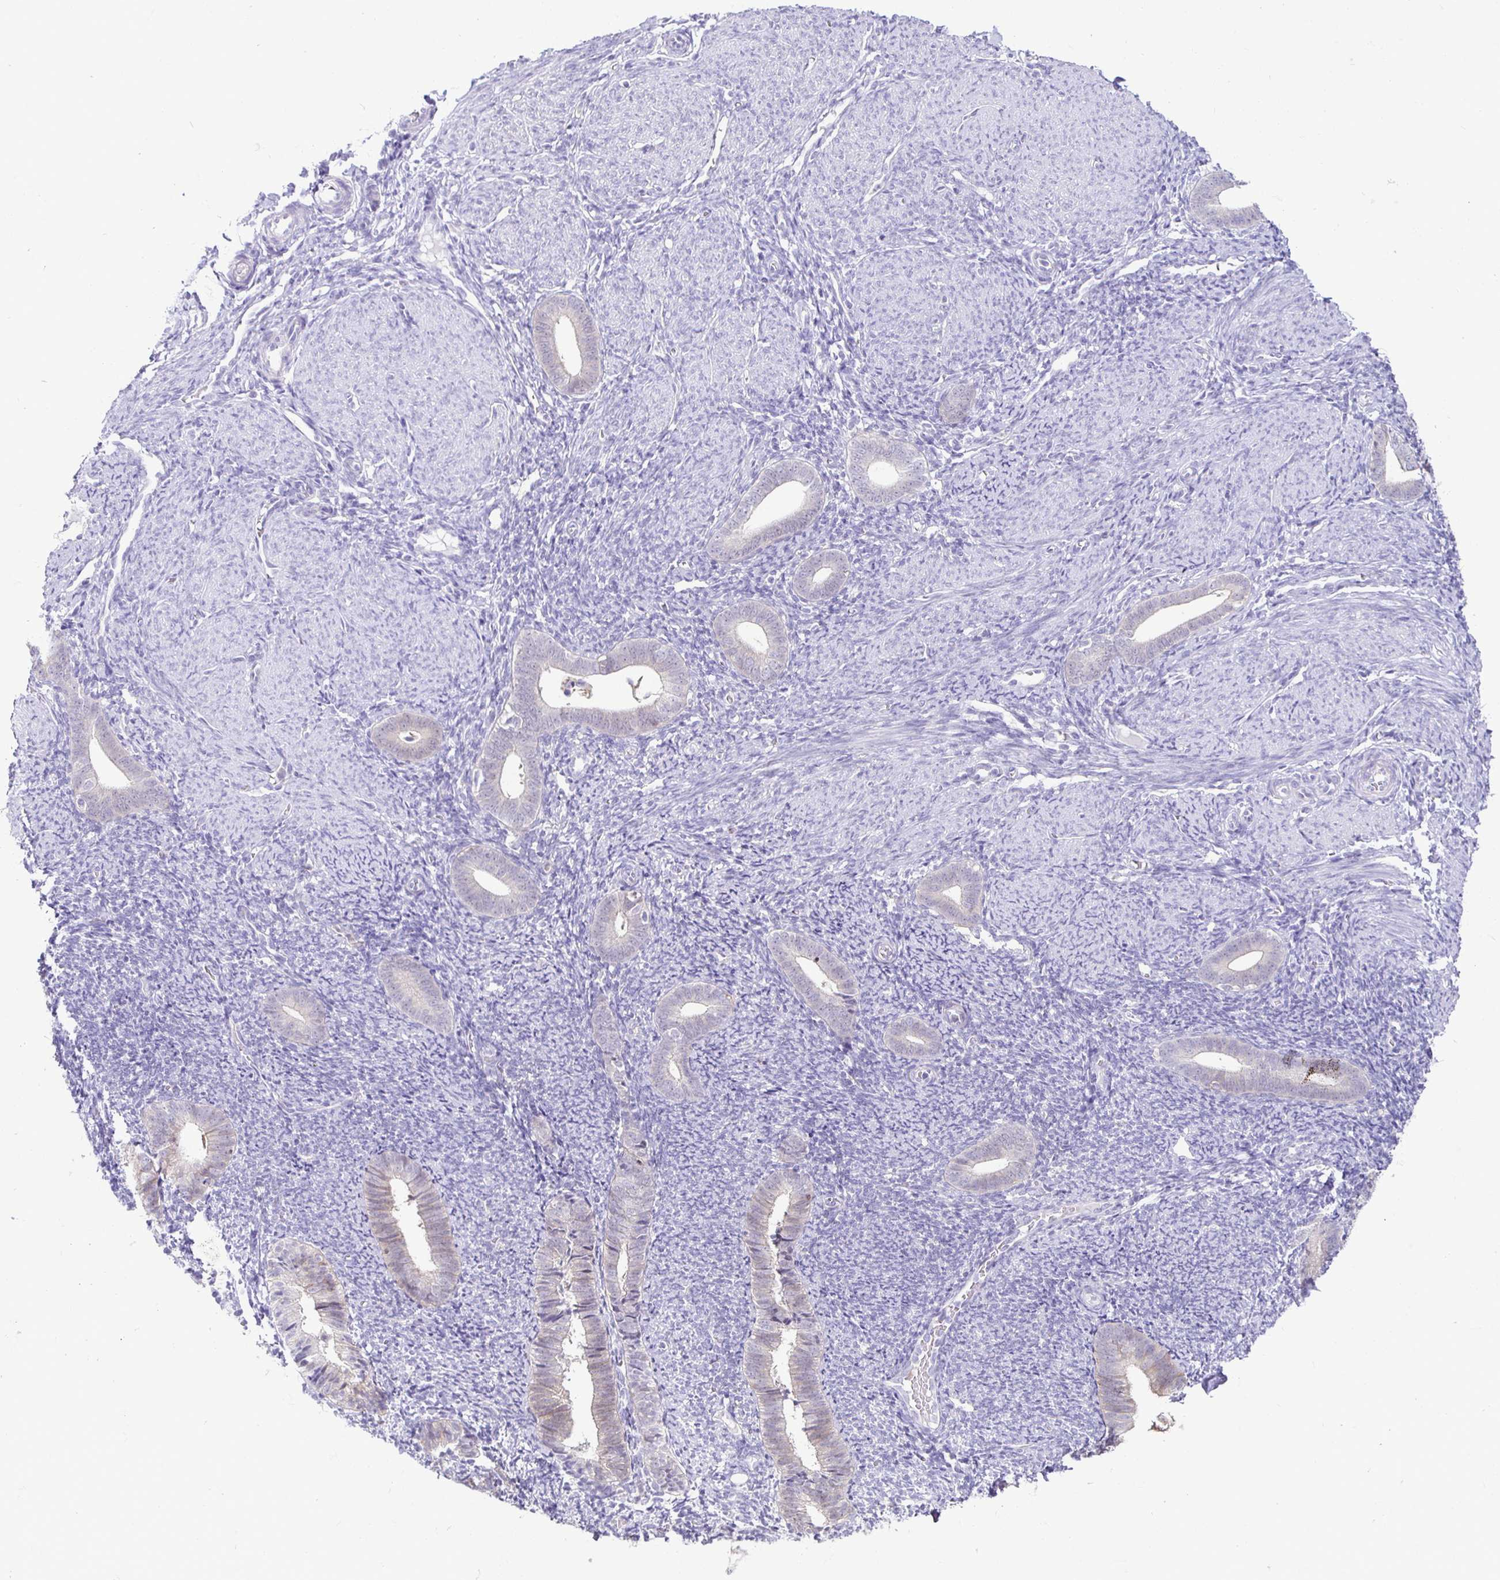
{"staining": {"intensity": "negative", "quantity": "none", "location": "none"}, "tissue": "endometrium", "cell_type": "Cells in endometrial stroma", "image_type": "normal", "snomed": [{"axis": "morphology", "description": "Normal tissue, NOS"}, {"axis": "topography", "description": "Endometrium"}], "caption": "Protein analysis of normal endometrium reveals no significant staining in cells in endometrial stroma.", "gene": "SIRPA", "patient": {"sex": "female", "age": 39}}